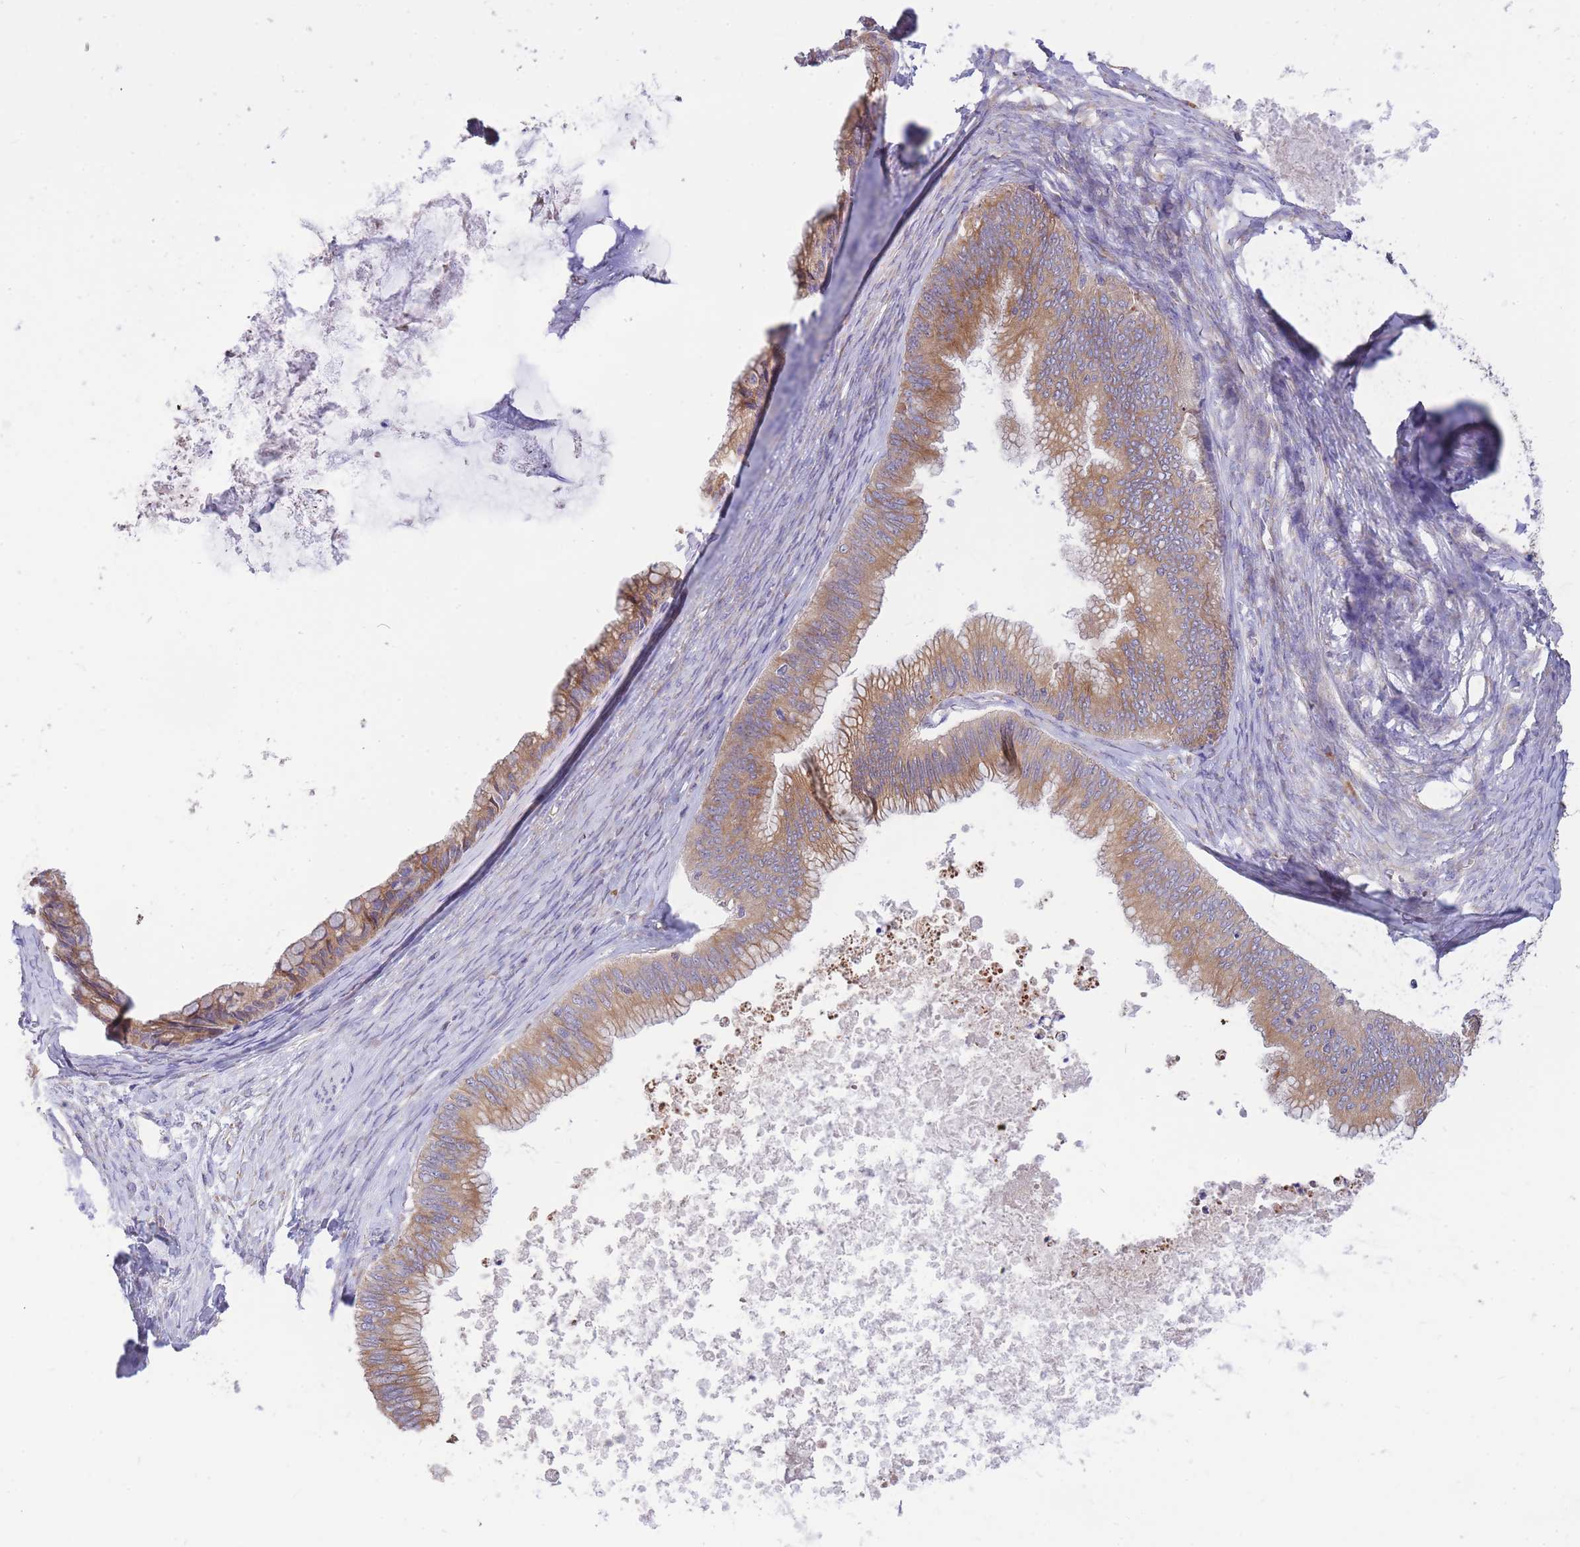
{"staining": {"intensity": "moderate", "quantity": ">75%", "location": "cytoplasmic/membranous"}, "tissue": "ovarian cancer", "cell_type": "Tumor cells", "image_type": "cancer", "snomed": [{"axis": "morphology", "description": "Cystadenocarcinoma, mucinous, NOS"}, {"axis": "topography", "description": "Ovary"}], "caption": "Tumor cells display moderate cytoplasmic/membranous staining in approximately >75% of cells in ovarian mucinous cystadenocarcinoma. (DAB (3,3'-diaminobenzidine) IHC, brown staining for protein, blue staining for nuclei).", "gene": "GBP7", "patient": {"sex": "female", "age": 35}}